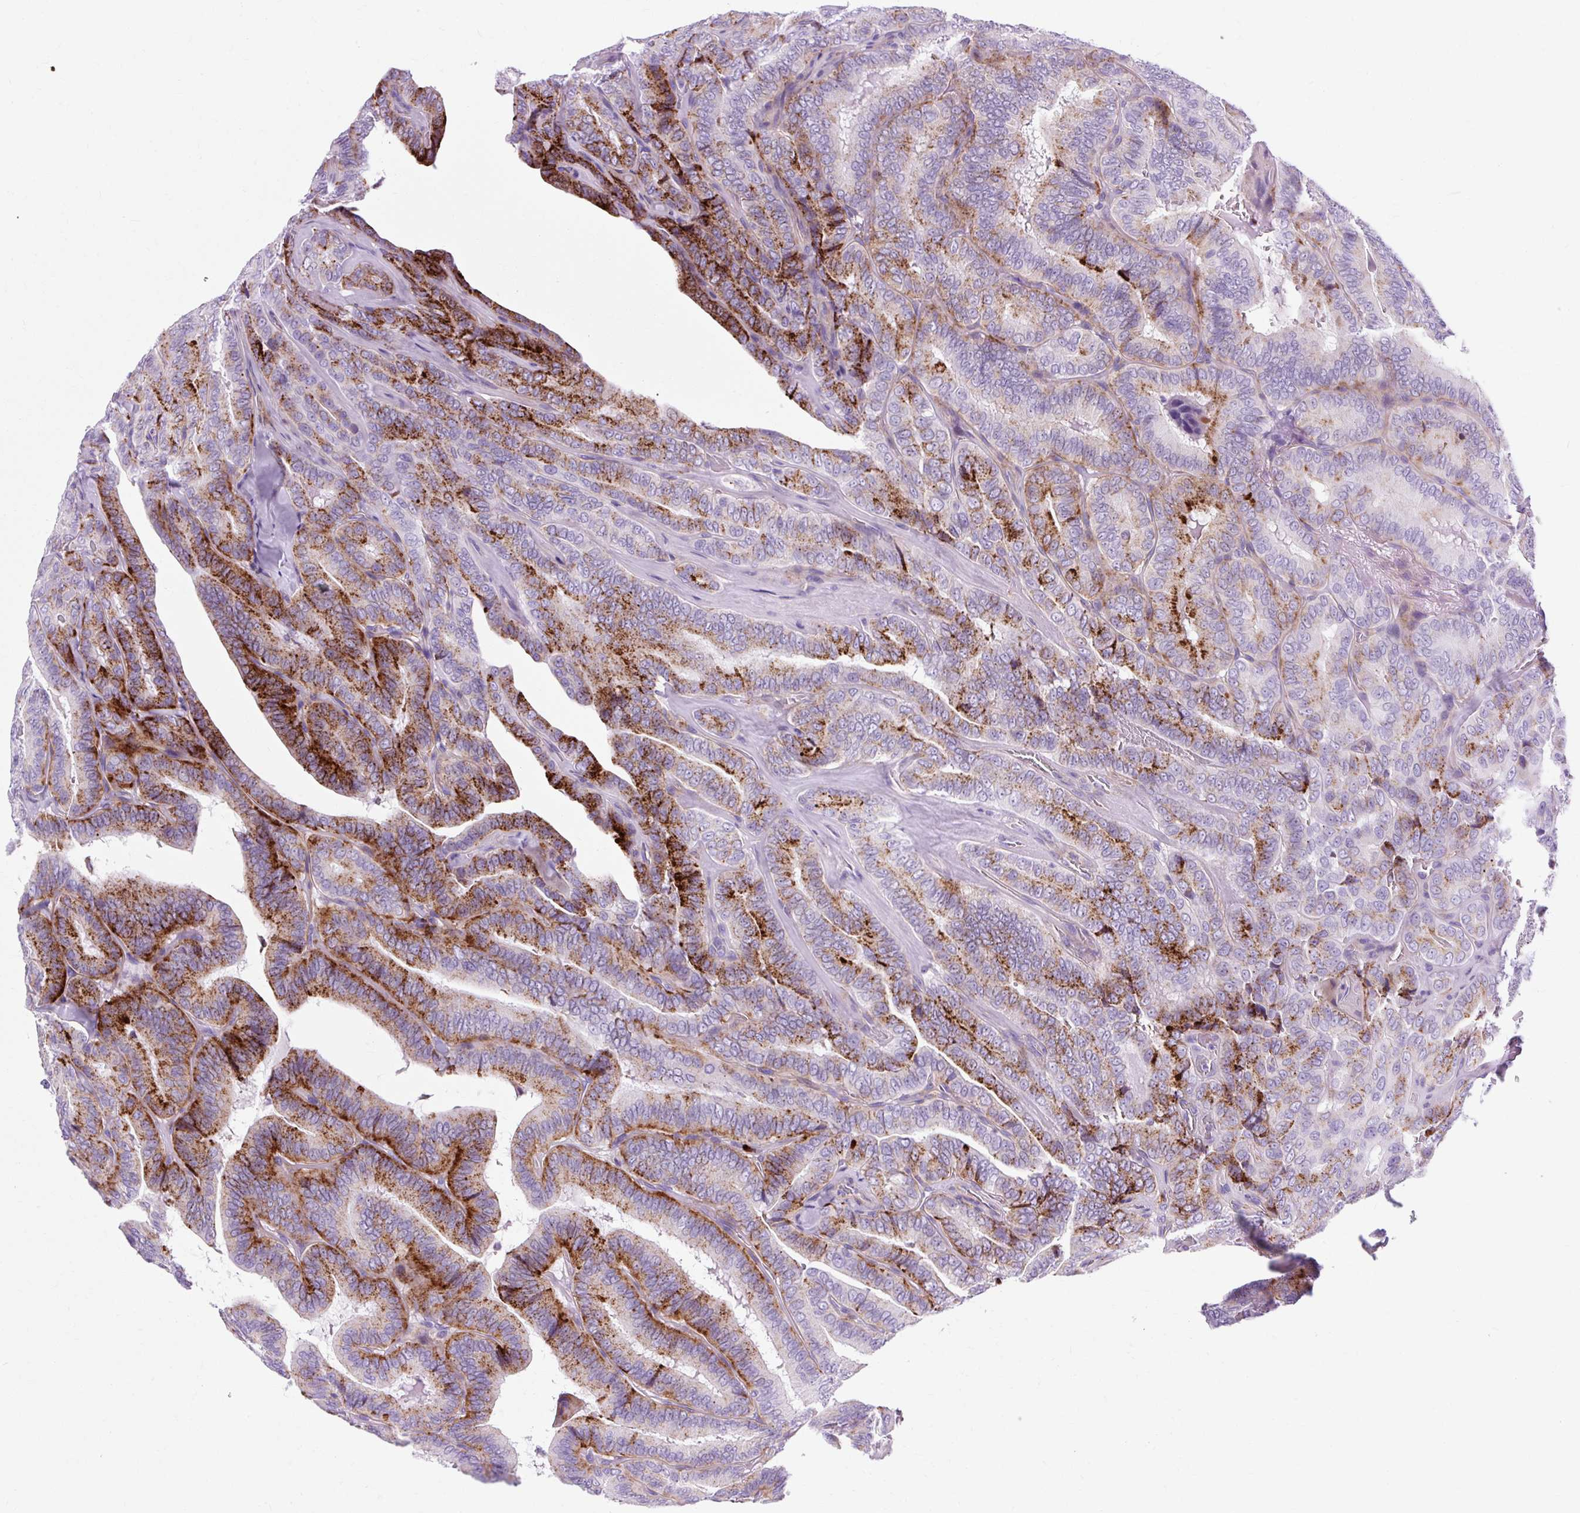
{"staining": {"intensity": "strong", "quantity": "25%-75%", "location": "cytoplasmic/membranous"}, "tissue": "thyroid cancer", "cell_type": "Tumor cells", "image_type": "cancer", "snomed": [{"axis": "morphology", "description": "Papillary adenocarcinoma, NOS"}, {"axis": "topography", "description": "Thyroid gland"}], "caption": "A brown stain highlights strong cytoplasmic/membranous staining of a protein in thyroid papillary adenocarcinoma tumor cells.", "gene": "OOEP", "patient": {"sex": "male", "age": 61}}